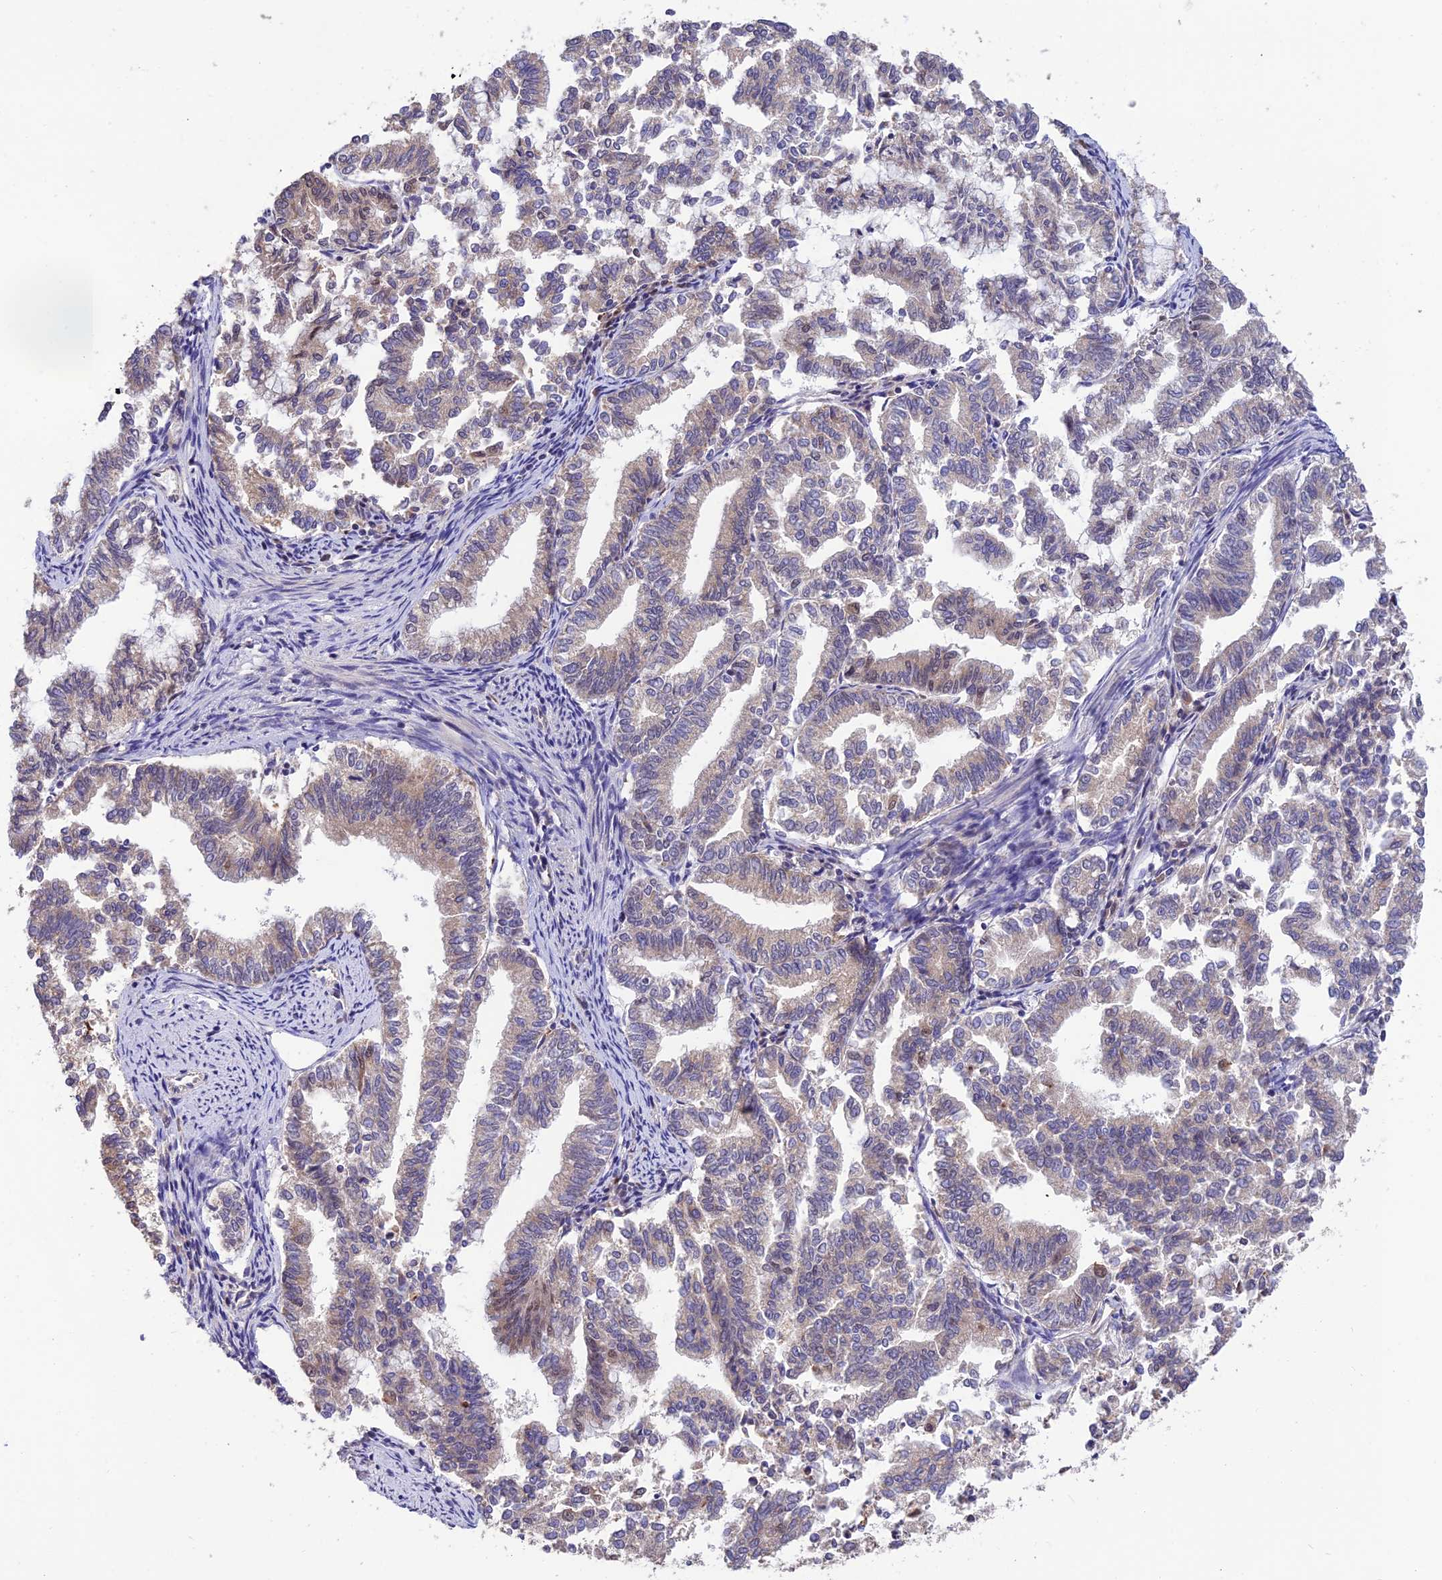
{"staining": {"intensity": "weak", "quantity": "<25%", "location": "cytoplasmic/membranous"}, "tissue": "endometrial cancer", "cell_type": "Tumor cells", "image_type": "cancer", "snomed": [{"axis": "morphology", "description": "Adenocarcinoma, NOS"}, {"axis": "topography", "description": "Endometrium"}], "caption": "This is a photomicrograph of IHC staining of endometrial cancer, which shows no positivity in tumor cells.", "gene": "MNS1", "patient": {"sex": "female", "age": 79}}